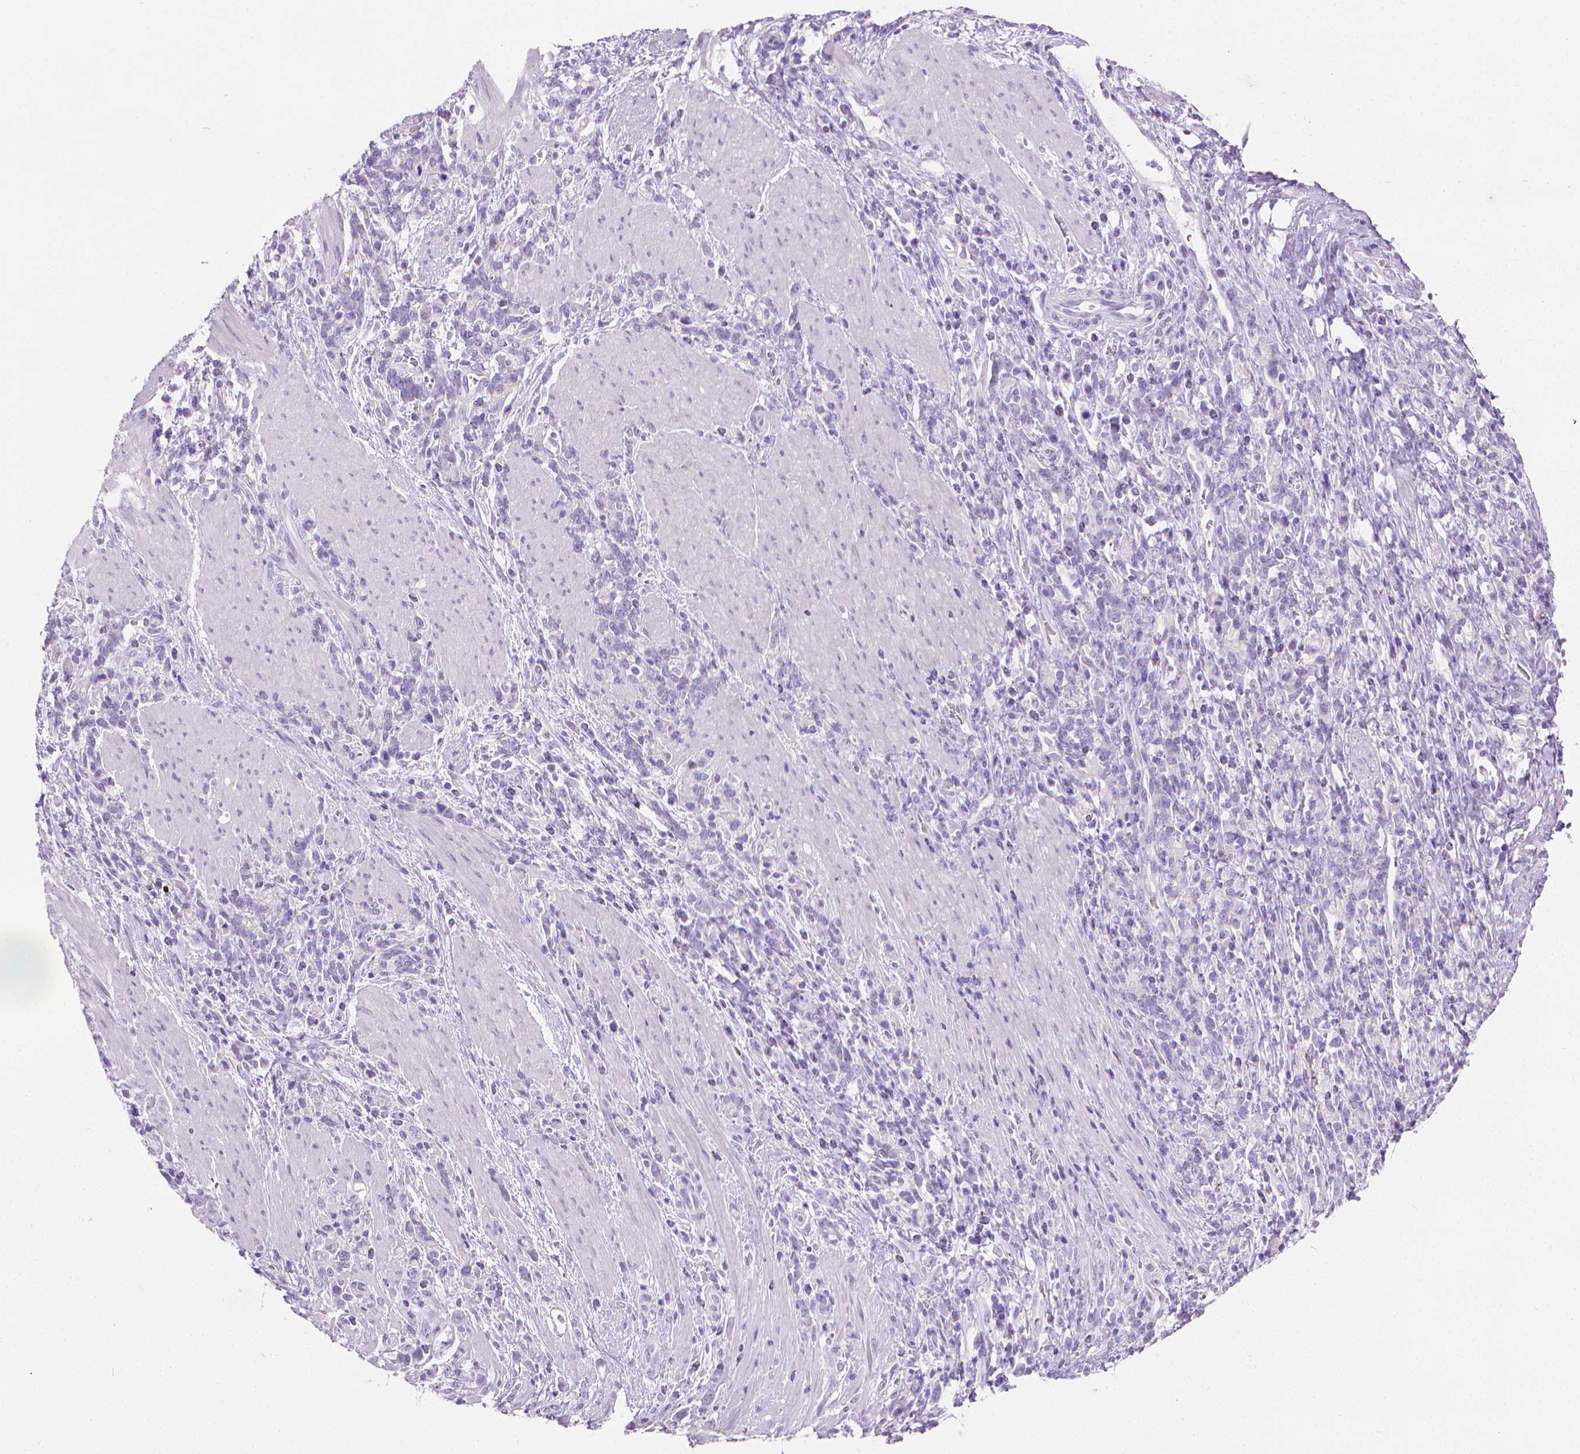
{"staining": {"intensity": "negative", "quantity": "none", "location": "none"}, "tissue": "stomach cancer", "cell_type": "Tumor cells", "image_type": "cancer", "snomed": [{"axis": "morphology", "description": "Adenocarcinoma, NOS"}, {"axis": "topography", "description": "Stomach"}], "caption": "Immunohistochemistry histopathology image of adenocarcinoma (stomach) stained for a protein (brown), which displays no expression in tumor cells.", "gene": "CFAP52", "patient": {"sex": "female", "age": 57}}